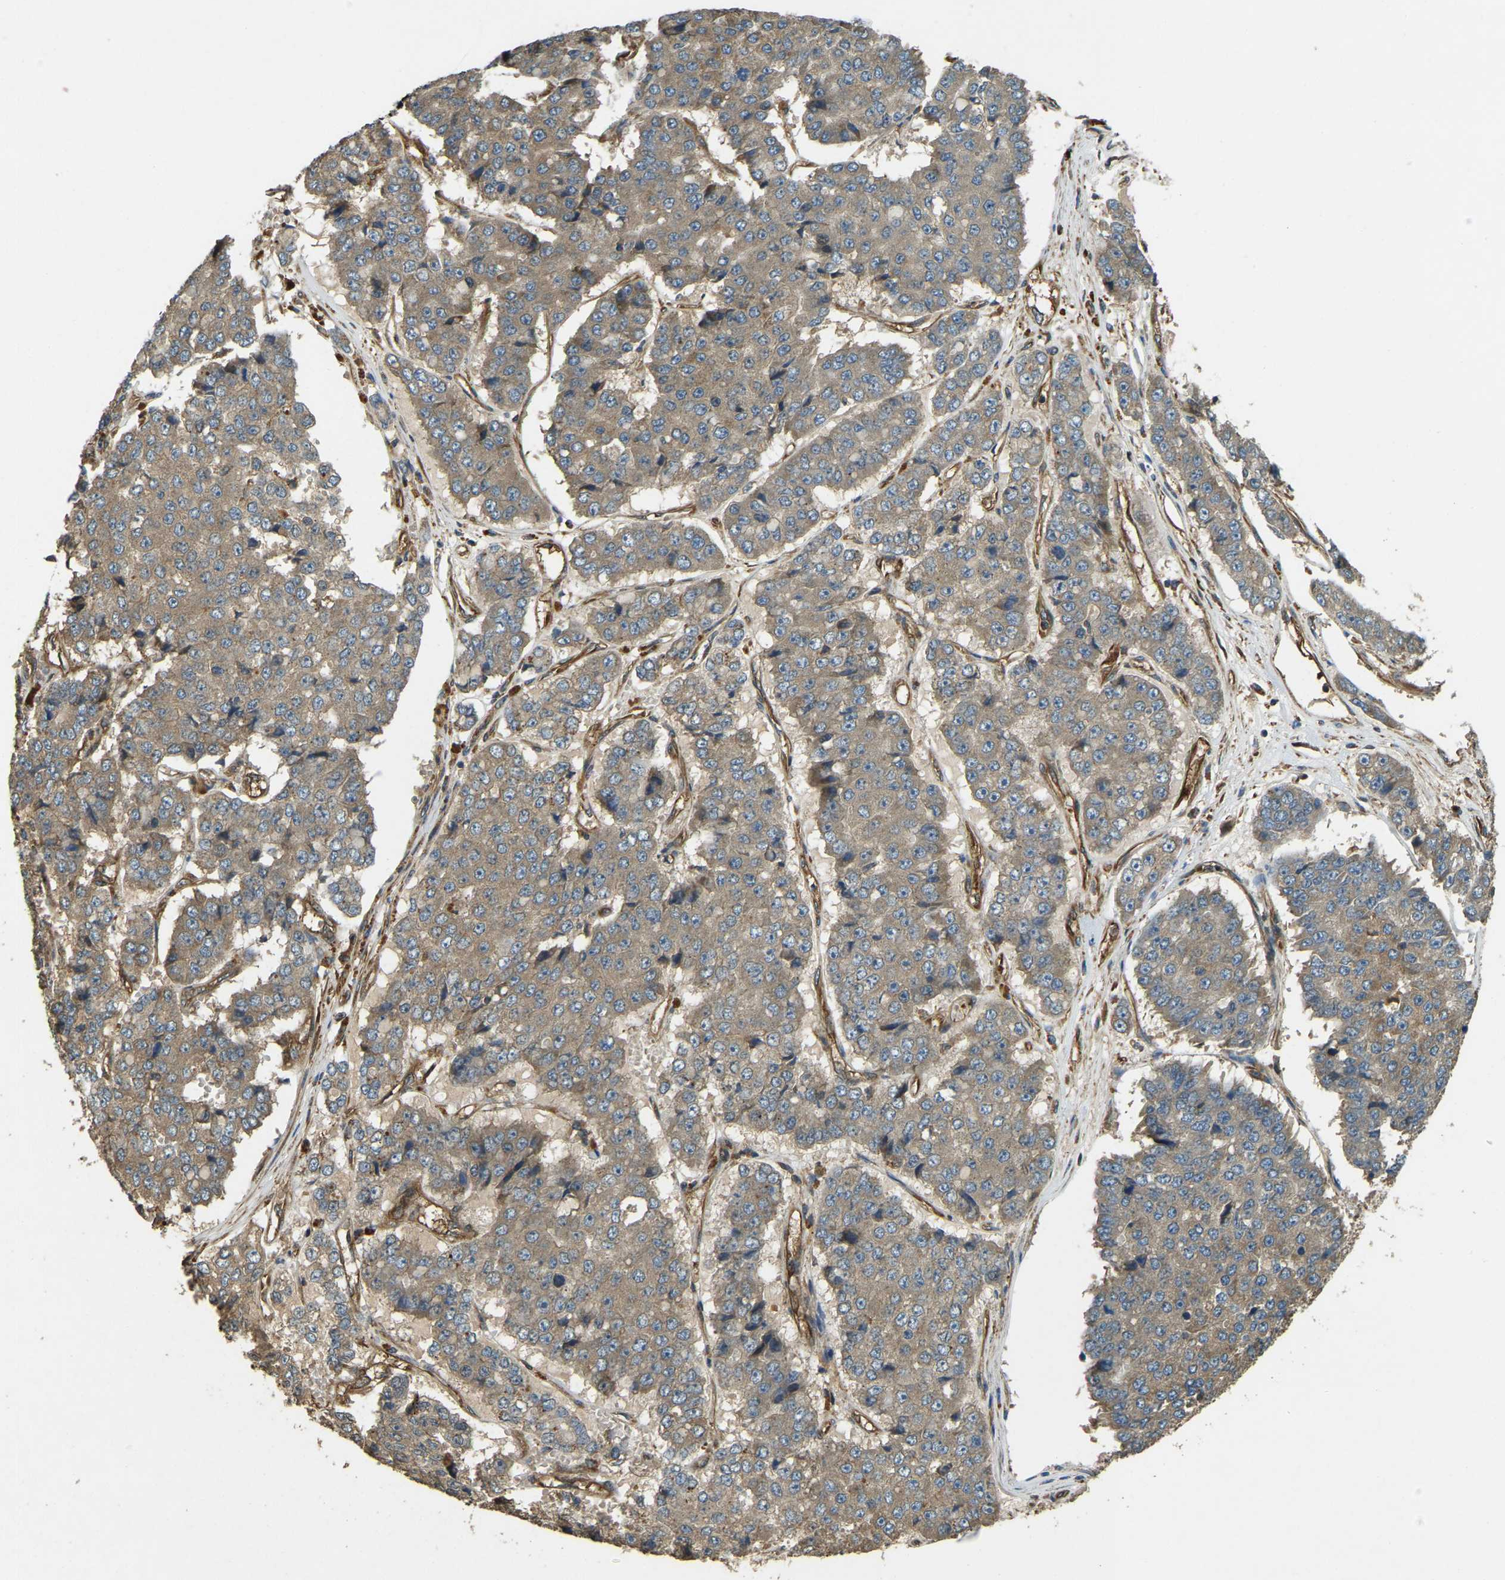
{"staining": {"intensity": "moderate", "quantity": ">75%", "location": "cytoplasmic/membranous"}, "tissue": "pancreatic cancer", "cell_type": "Tumor cells", "image_type": "cancer", "snomed": [{"axis": "morphology", "description": "Adenocarcinoma, NOS"}, {"axis": "topography", "description": "Pancreas"}], "caption": "Protein positivity by immunohistochemistry displays moderate cytoplasmic/membranous staining in about >75% of tumor cells in pancreatic cancer. The protein of interest is shown in brown color, while the nuclei are stained blue.", "gene": "ERGIC1", "patient": {"sex": "male", "age": 50}}